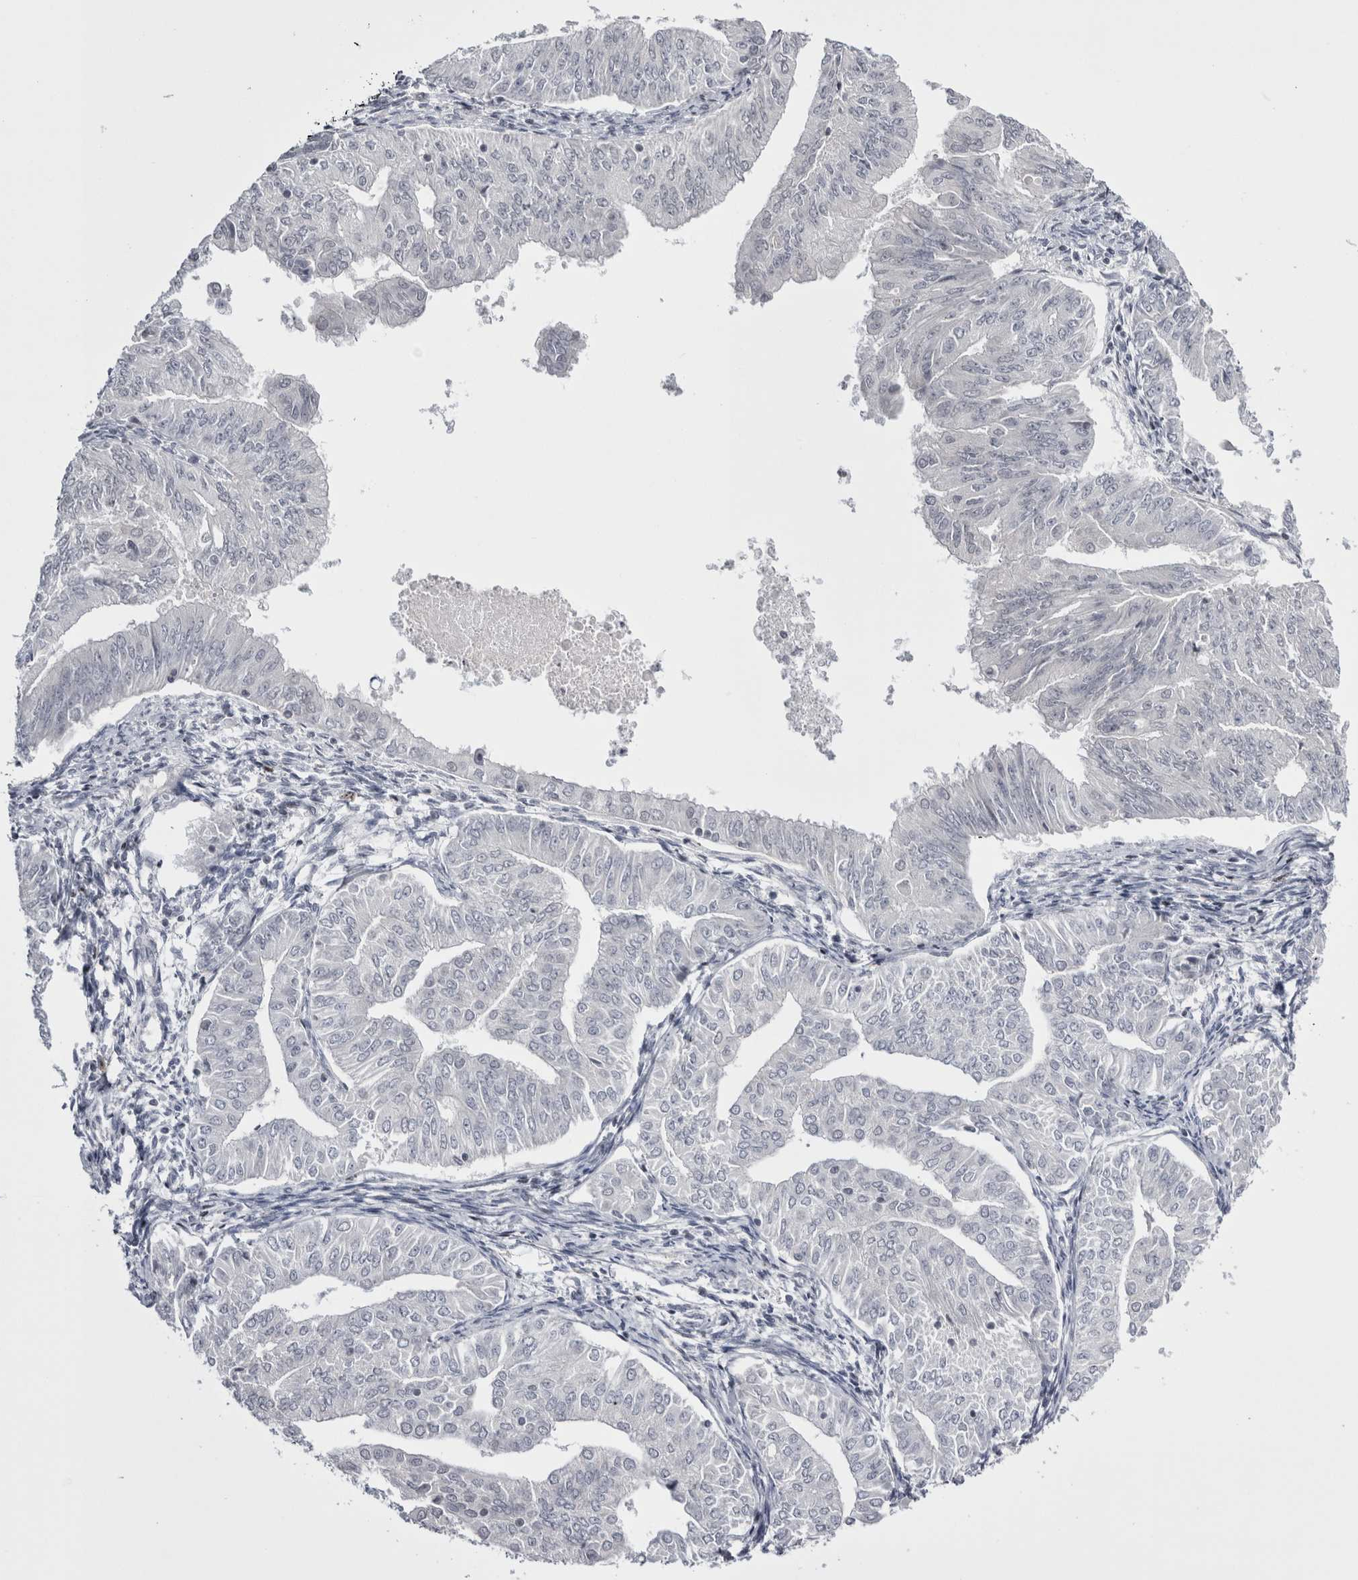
{"staining": {"intensity": "negative", "quantity": "none", "location": "none"}, "tissue": "endometrial cancer", "cell_type": "Tumor cells", "image_type": "cancer", "snomed": [{"axis": "morphology", "description": "Normal tissue, NOS"}, {"axis": "morphology", "description": "Adenocarcinoma, NOS"}, {"axis": "topography", "description": "Endometrium"}], "caption": "Endometrial cancer was stained to show a protein in brown. There is no significant positivity in tumor cells. (Stains: DAB immunohistochemistry (IHC) with hematoxylin counter stain, Microscopy: brightfield microscopy at high magnification).", "gene": "FNDC8", "patient": {"sex": "female", "age": 53}}